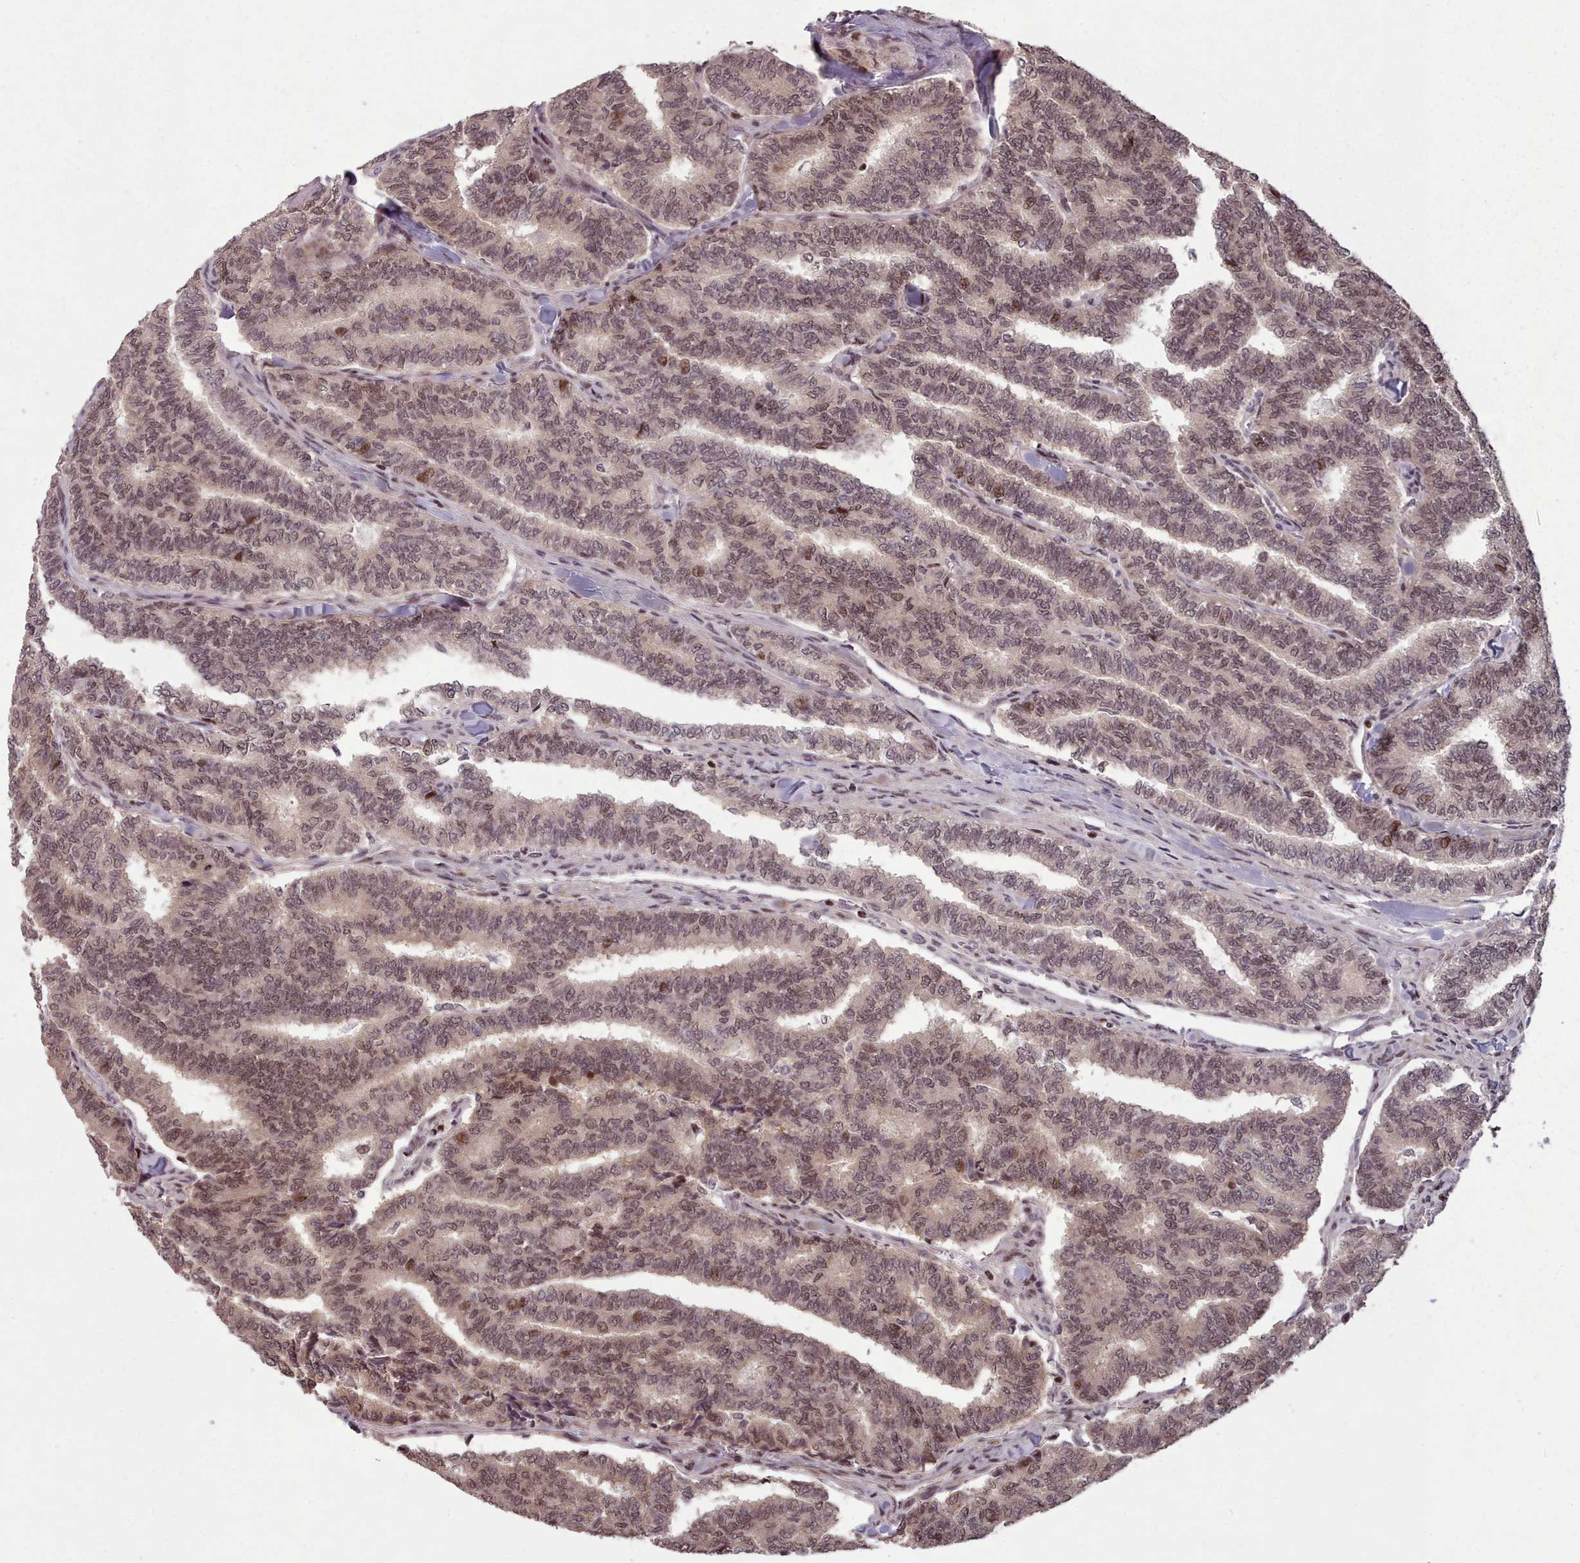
{"staining": {"intensity": "moderate", "quantity": ">75%", "location": "nuclear"}, "tissue": "thyroid cancer", "cell_type": "Tumor cells", "image_type": "cancer", "snomed": [{"axis": "morphology", "description": "Papillary adenocarcinoma, NOS"}, {"axis": "topography", "description": "Thyroid gland"}], "caption": "The histopathology image displays a brown stain indicating the presence of a protein in the nuclear of tumor cells in papillary adenocarcinoma (thyroid). (brown staining indicates protein expression, while blue staining denotes nuclei).", "gene": "ENSA", "patient": {"sex": "female", "age": 35}}